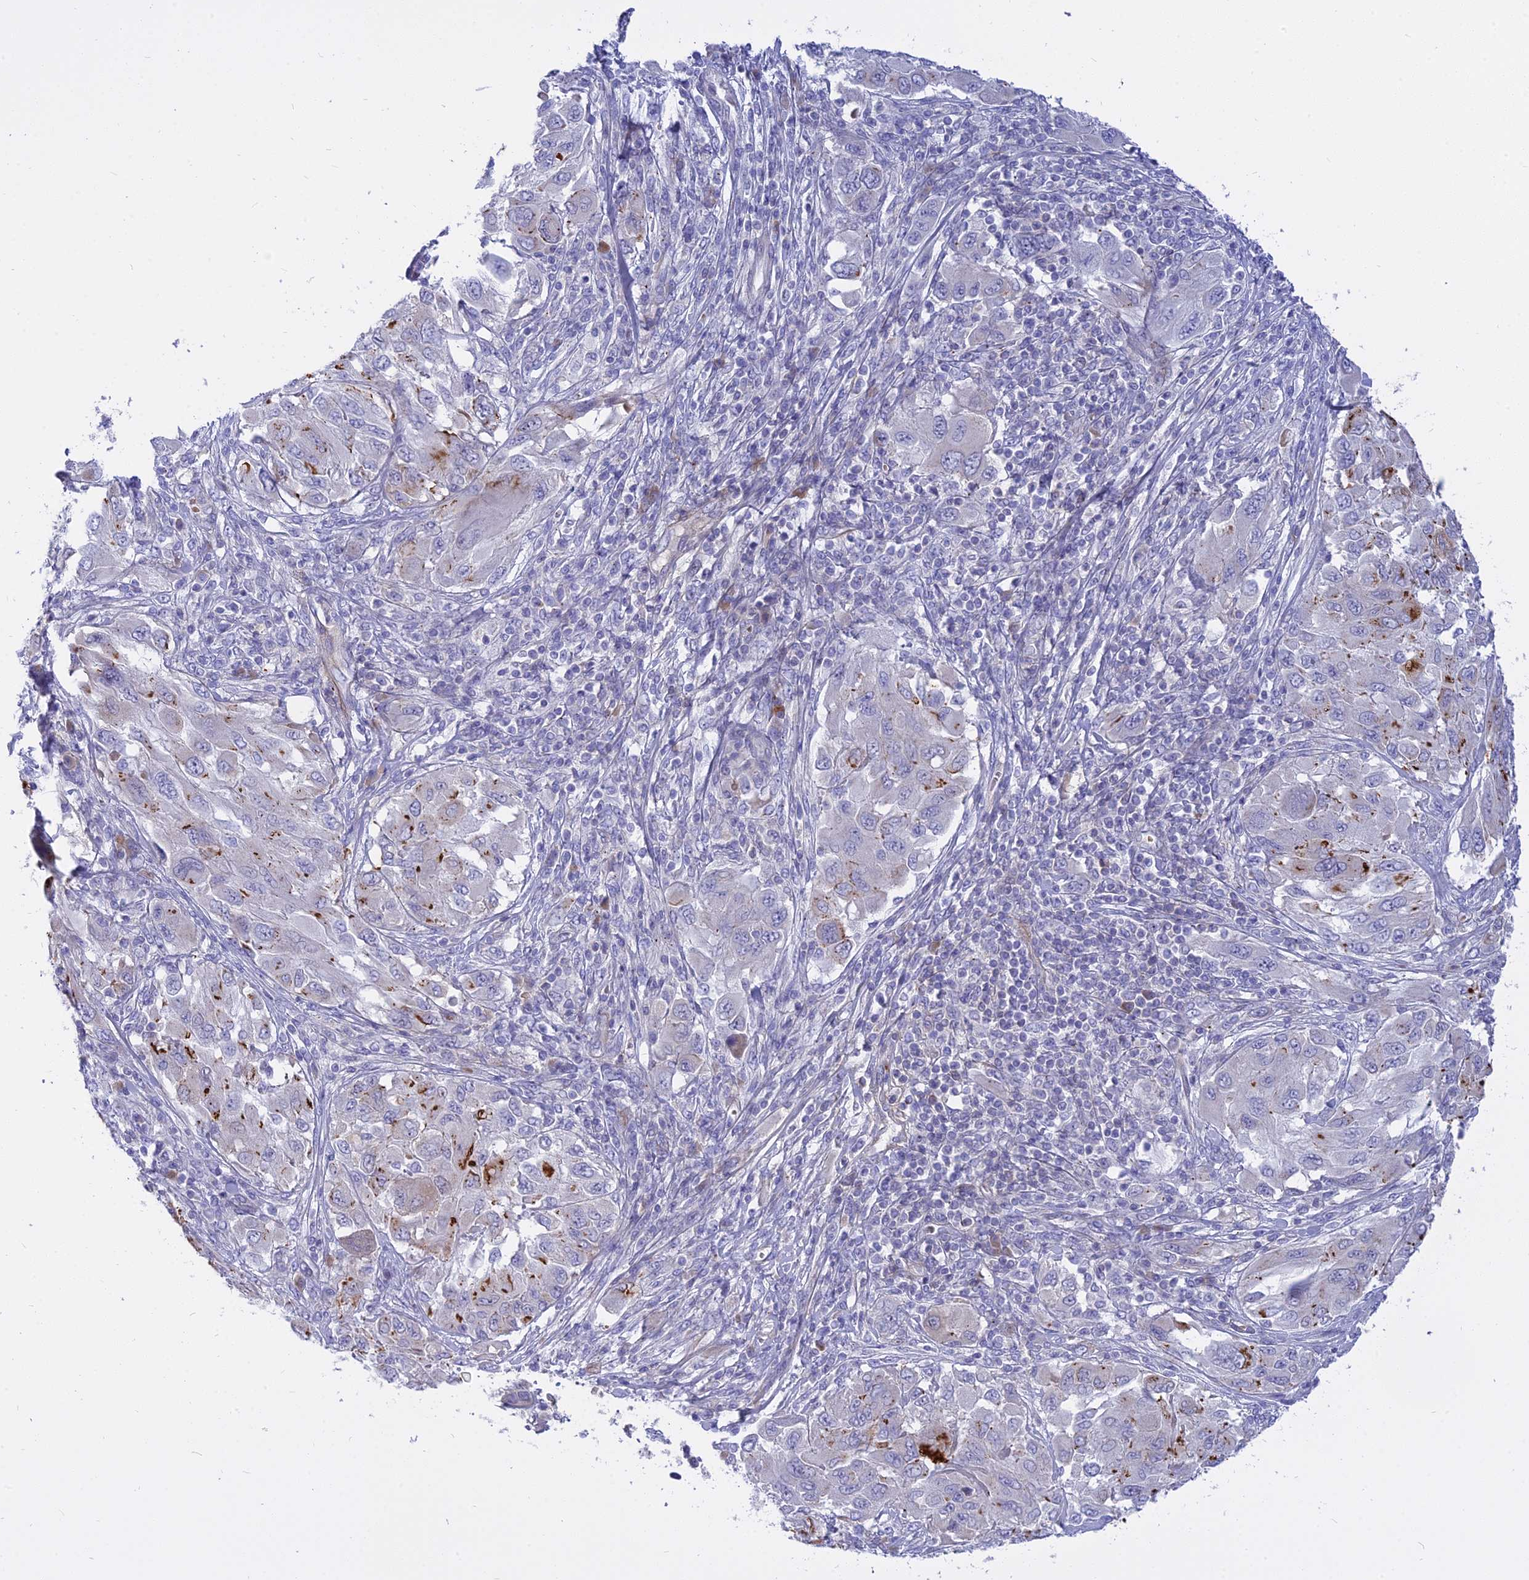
{"staining": {"intensity": "moderate", "quantity": "<25%", "location": "cytoplasmic/membranous"}, "tissue": "melanoma", "cell_type": "Tumor cells", "image_type": "cancer", "snomed": [{"axis": "morphology", "description": "Malignant melanoma, NOS"}, {"axis": "topography", "description": "Skin"}], "caption": "The micrograph exhibits immunohistochemical staining of melanoma. There is moderate cytoplasmic/membranous expression is present in approximately <25% of tumor cells. (DAB = brown stain, brightfield microscopy at high magnification).", "gene": "MBD3L1", "patient": {"sex": "female", "age": 91}}